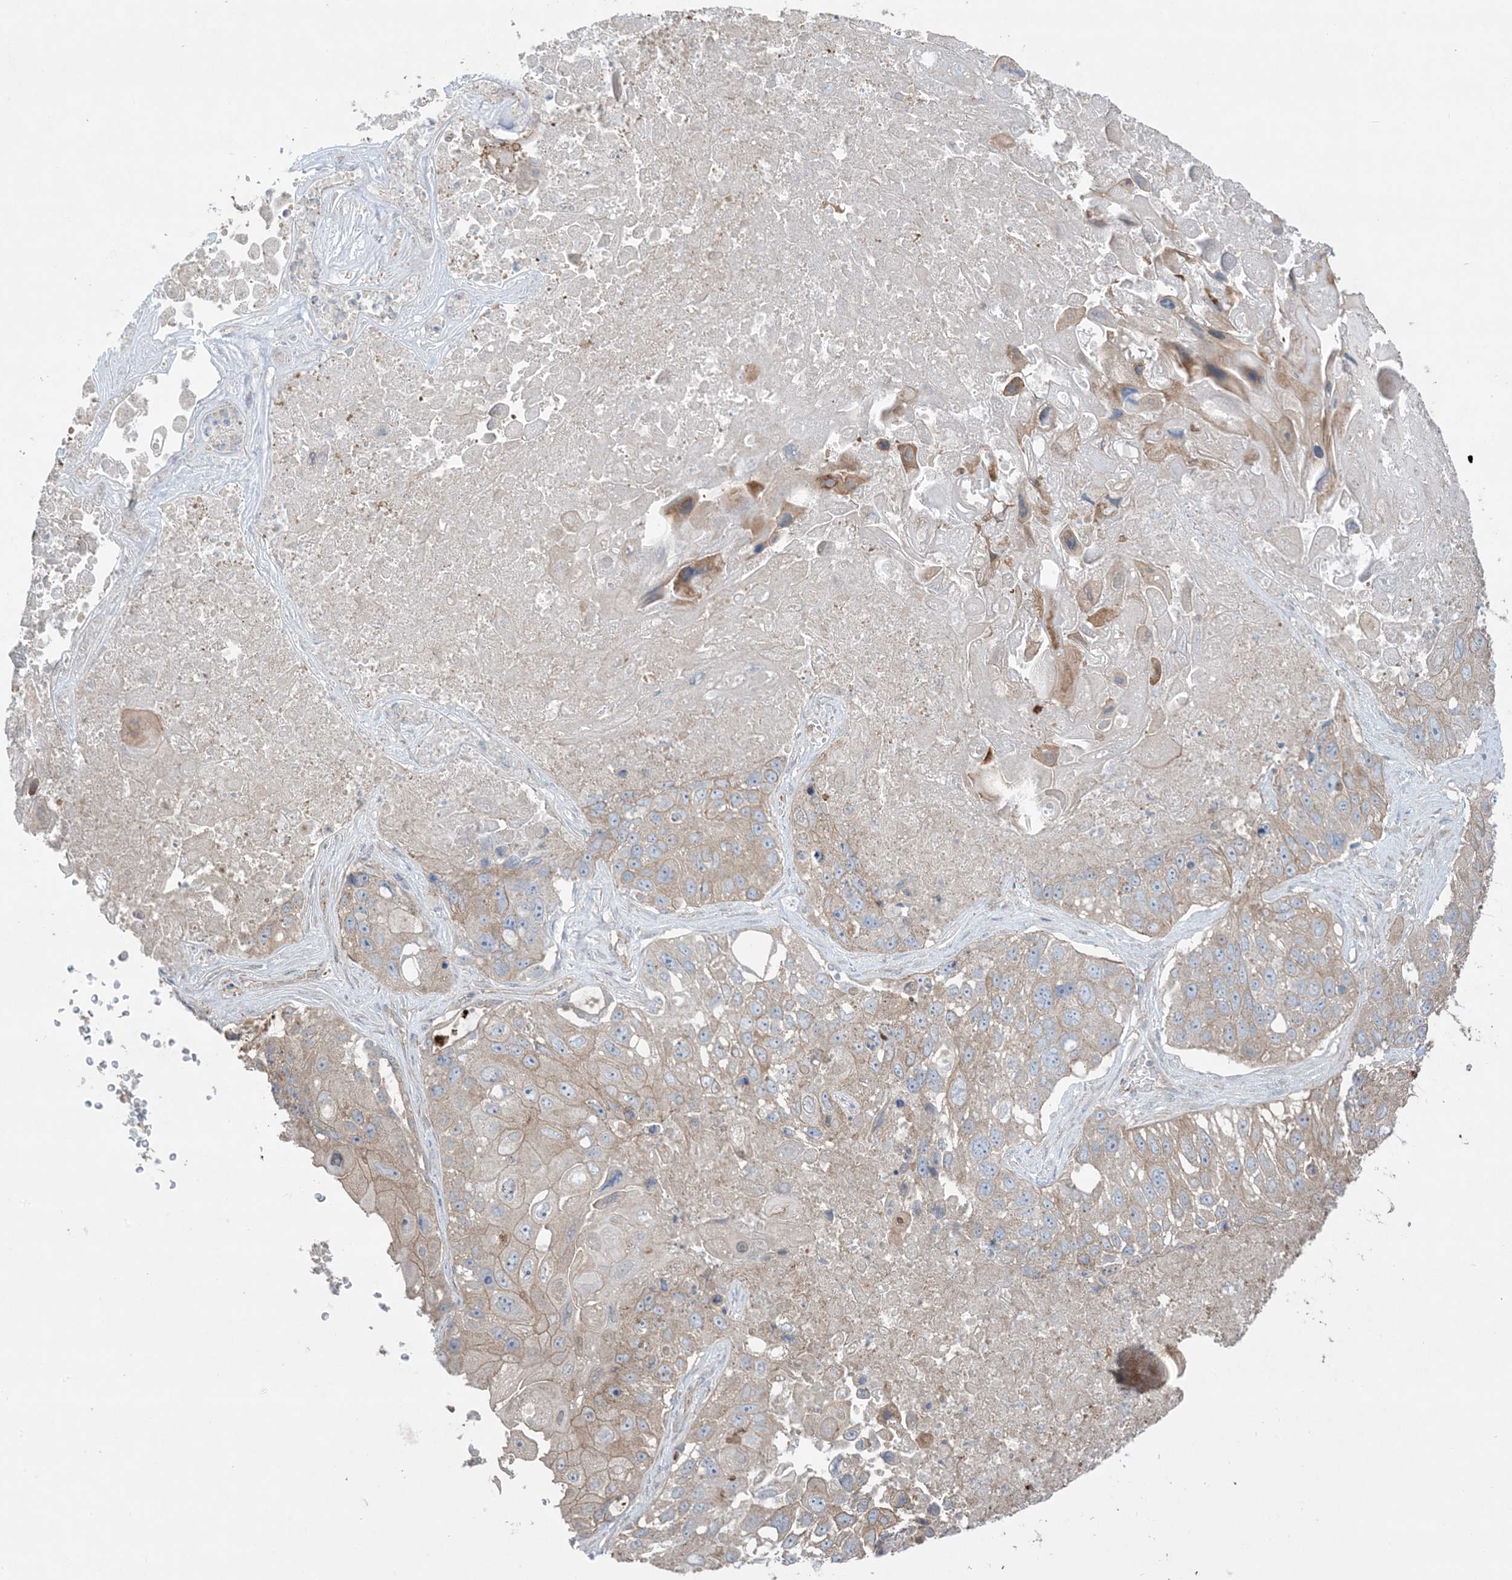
{"staining": {"intensity": "weak", "quantity": "25%-75%", "location": "cytoplasmic/membranous"}, "tissue": "lung cancer", "cell_type": "Tumor cells", "image_type": "cancer", "snomed": [{"axis": "morphology", "description": "Squamous cell carcinoma, NOS"}, {"axis": "topography", "description": "Lung"}], "caption": "Human squamous cell carcinoma (lung) stained with a brown dye shows weak cytoplasmic/membranous positive expression in about 25%-75% of tumor cells.", "gene": "CCNY", "patient": {"sex": "male", "age": 61}}